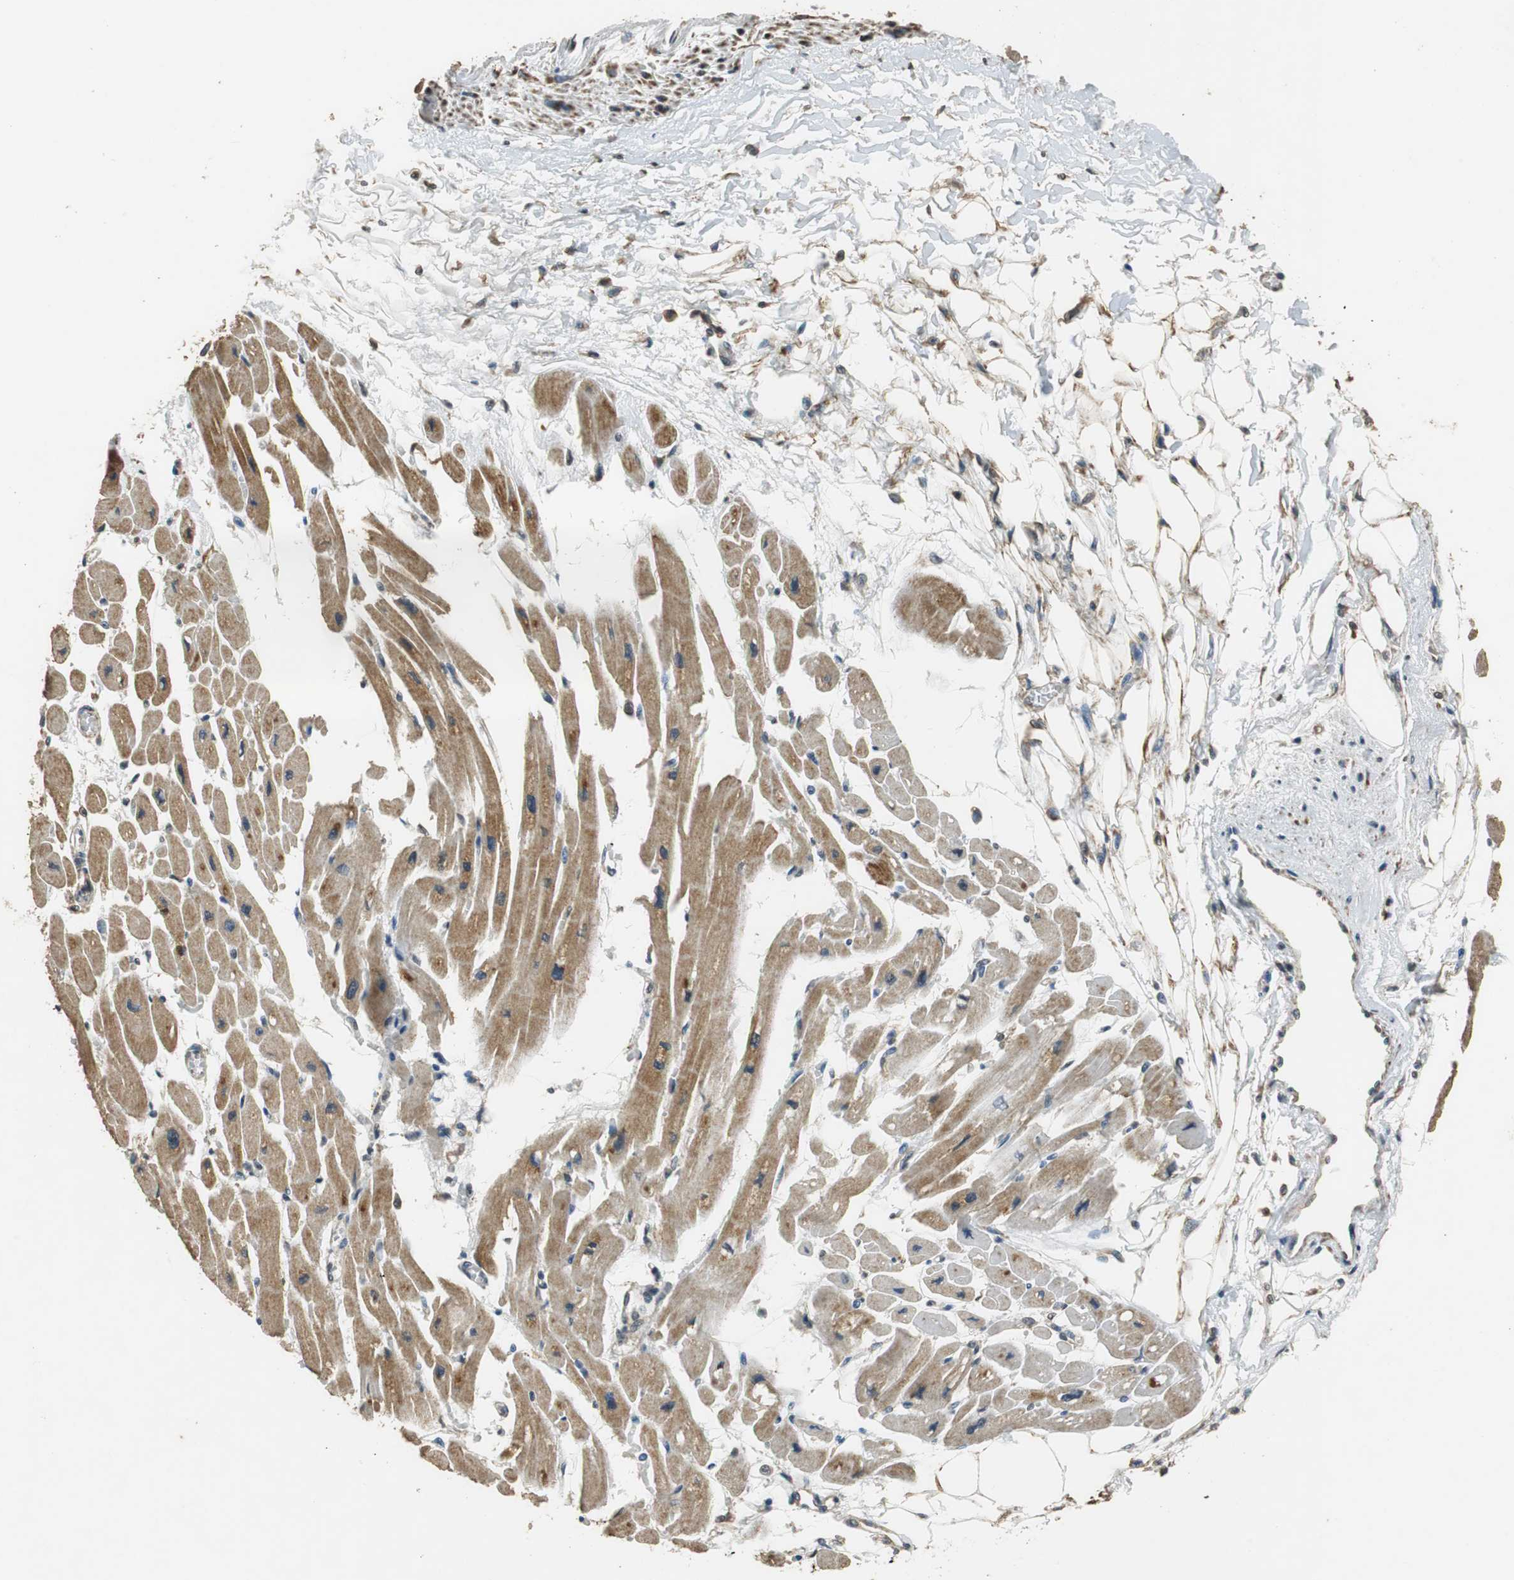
{"staining": {"intensity": "moderate", "quantity": ">75%", "location": "cytoplasmic/membranous"}, "tissue": "heart muscle", "cell_type": "Cardiomyocytes", "image_type": "normal", "snomed": [{"axis": "morphology", "description": "Normal tissue, NOS"}, {"axis": "topography", "description": "Heart"}], "caption": "Cardiomyocytes exhibit medium levels of moderate cytoplasmic/membranous staining in about >75% of cells in benign heart muscle.", "gene": "ALDH4A1", "patient": {"sex": "female", "age": 54}}